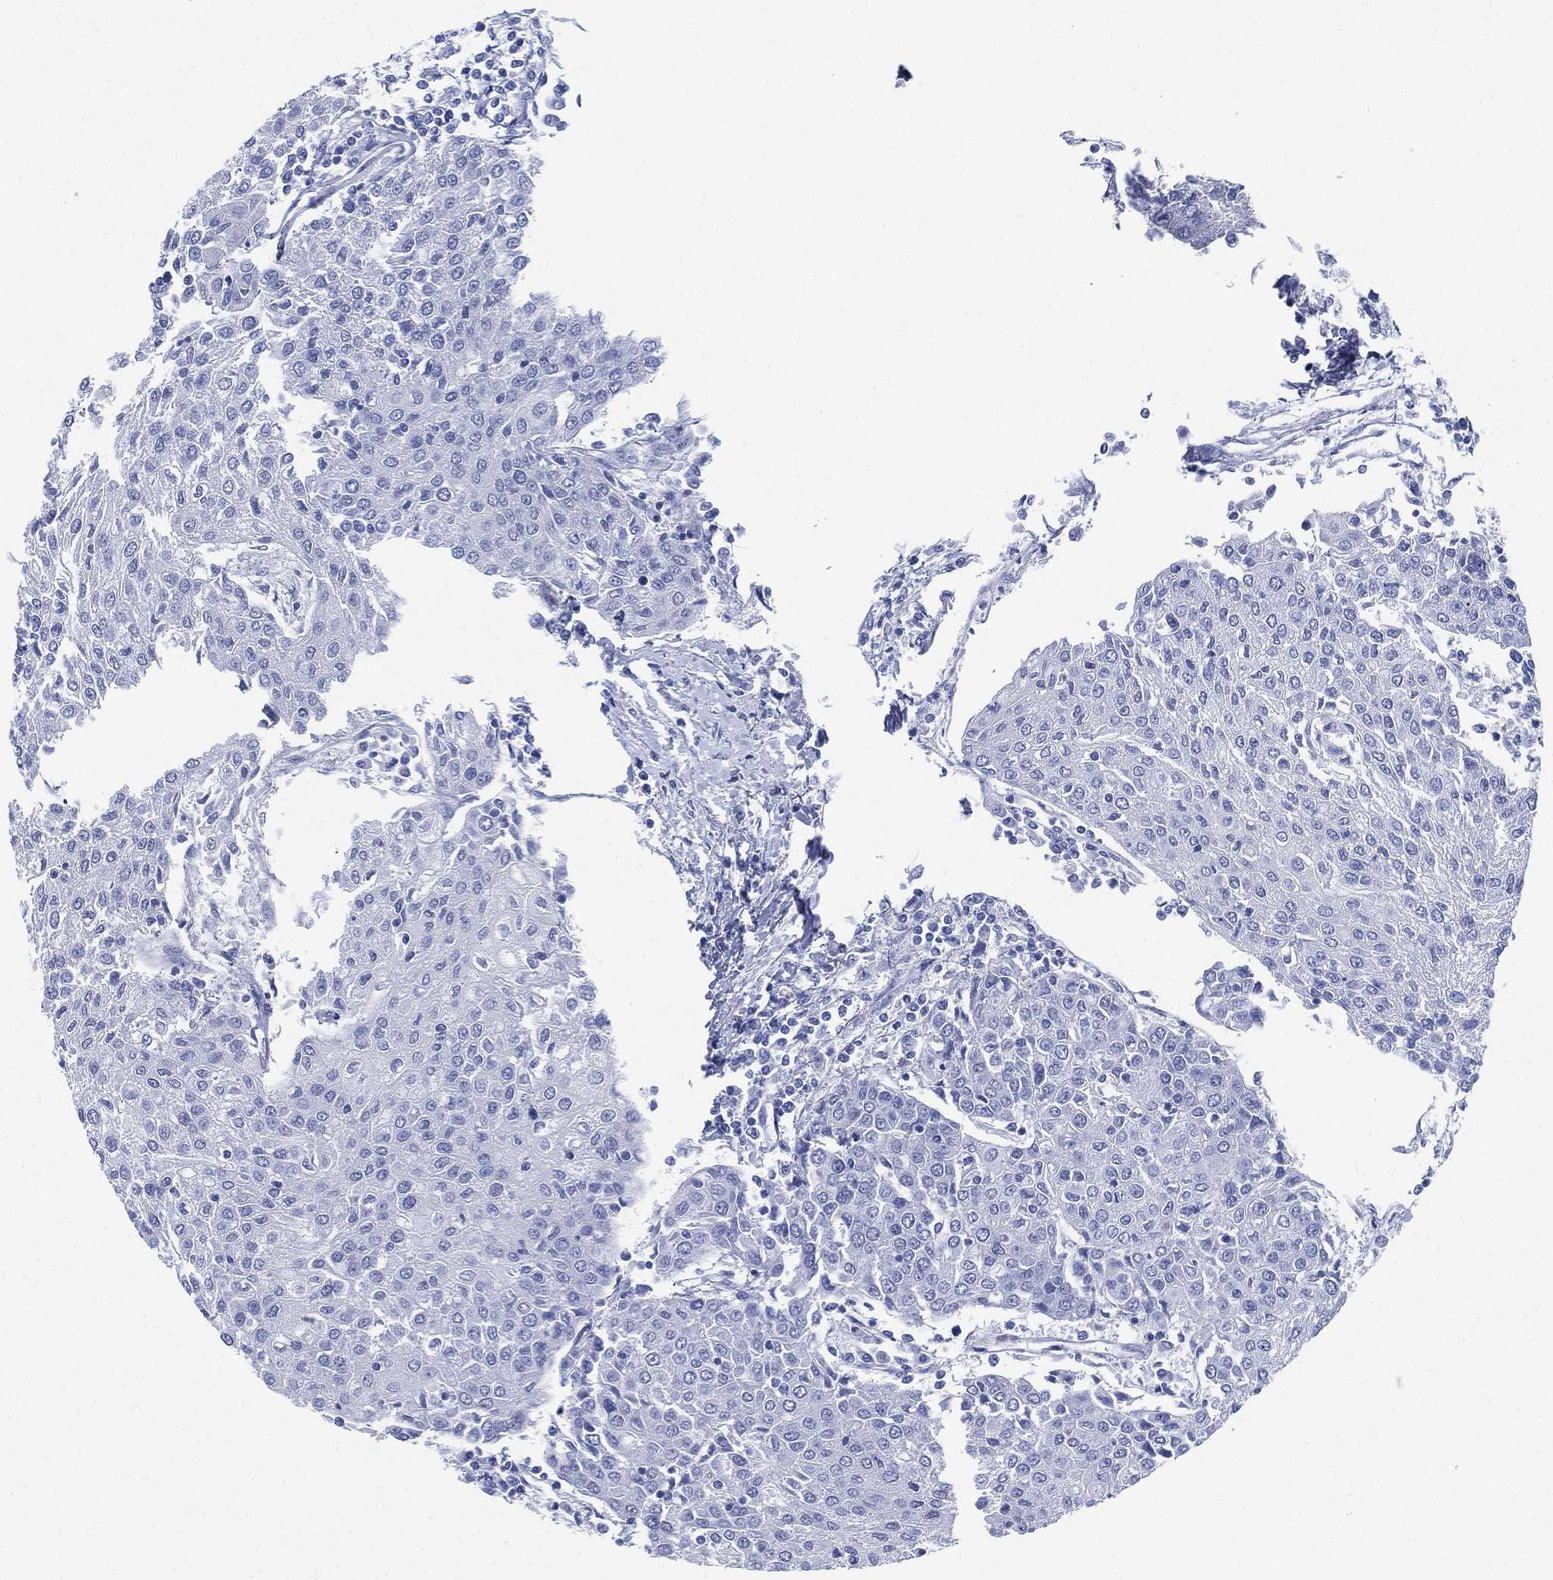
{"staining": {"intensity": "negative", "quantity": "none", "location": "none"}, "tissue": "urothelial cancer", "cell_type": "Tumor cells", "image_type": "cancer", "snomed": [{"axis": "morphology", "description": "Urothelial carcinoma, High grade"}, {"axis": "topography", "description": "Urinary bladder"}], "caption": "Urothelial carcinoma (high-grade) was stained to show a protein in brown. There is no significant staining in tumor cells. The staining was performed using DAB (3,3'-diaminobenzidine) to visualize the protein expression in brown, while the nuclei were stained in blue with hematoxylin (Magnification: 20x).", "gene": "PSKH2", "patient": {"sex": "female", "age": 85}}